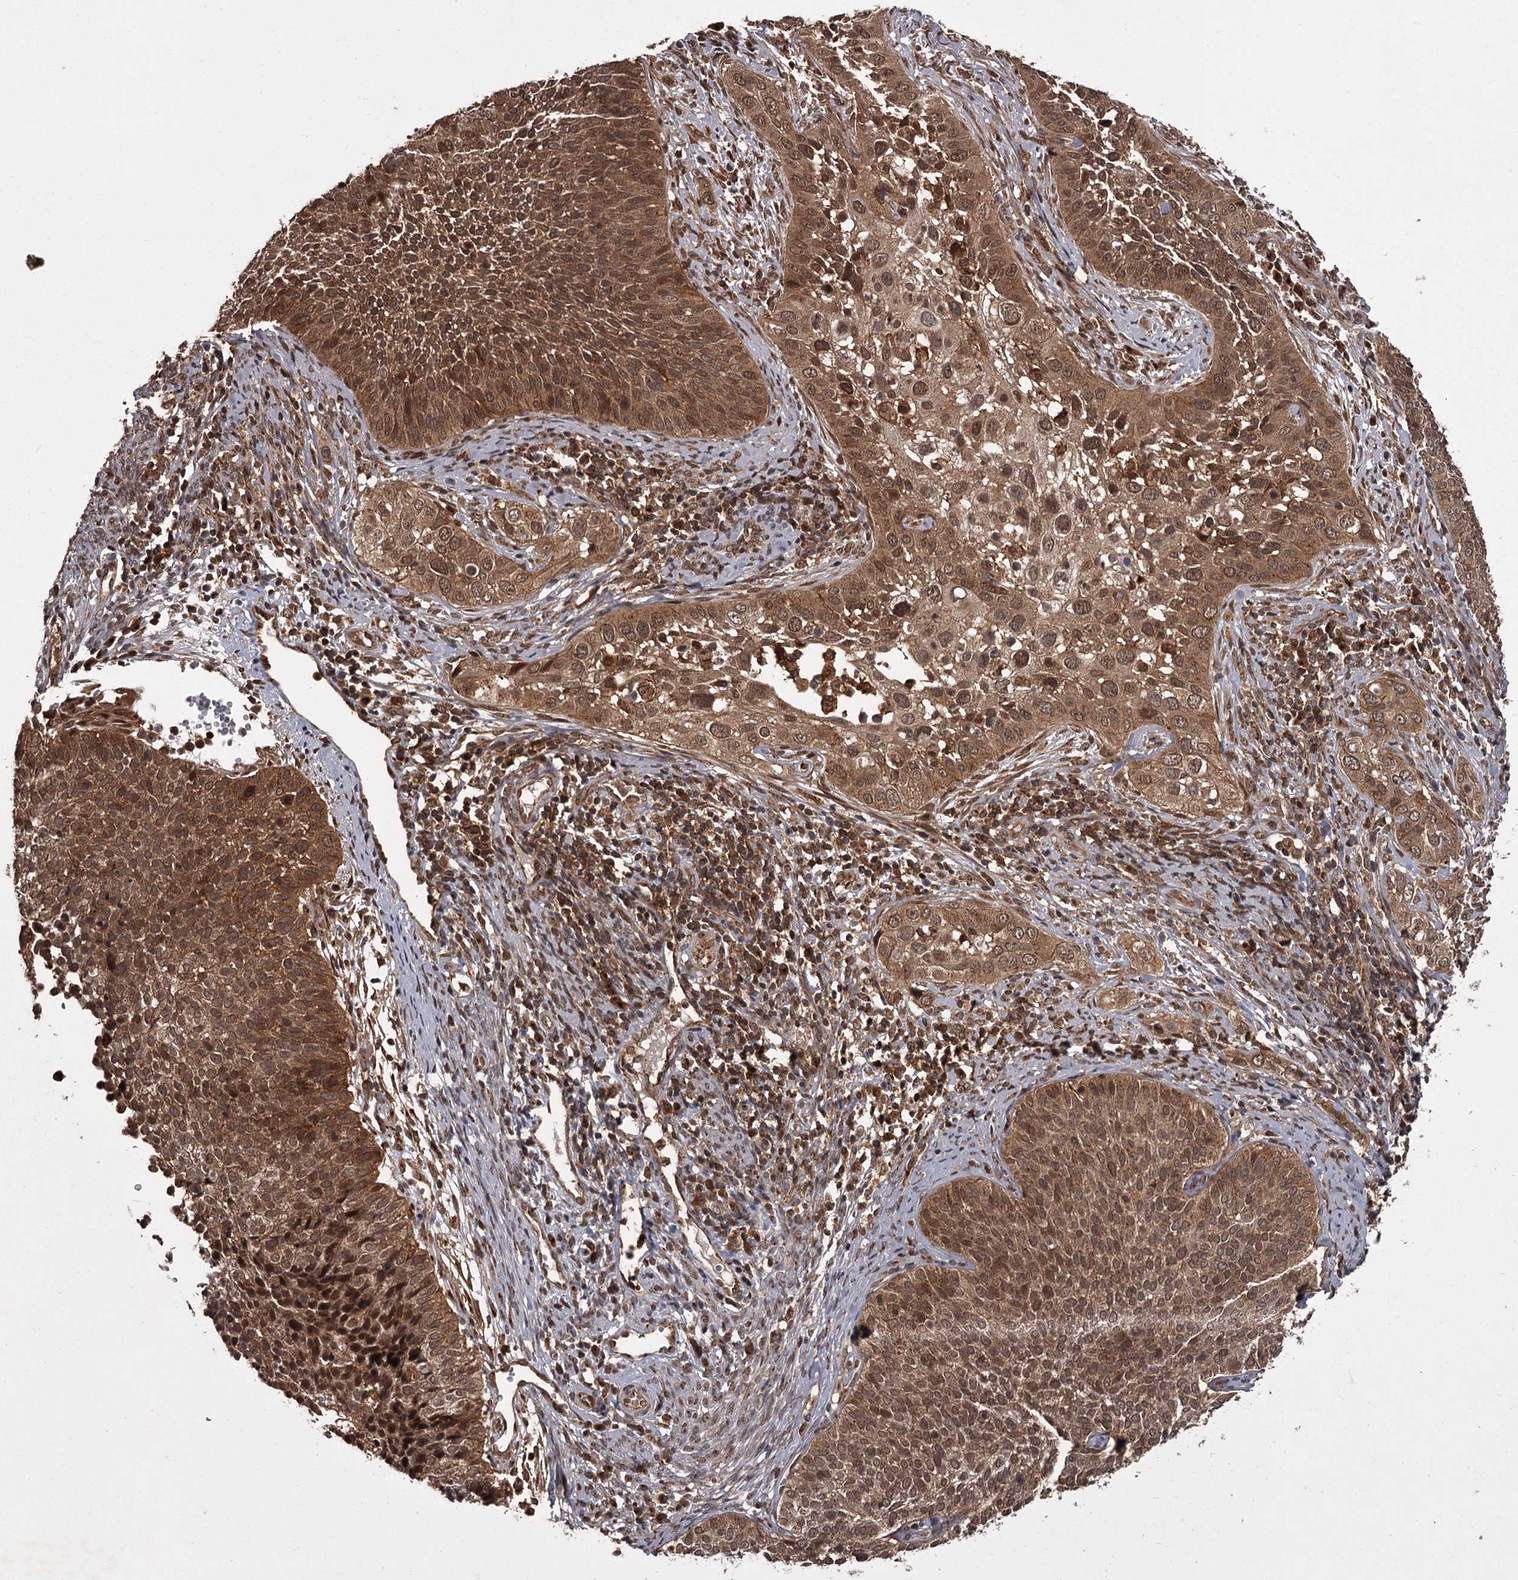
{"staining": {"intensity": "moderate", "quantity": ">75%", "location": "cytoplasmic/membranous,nuclear"}, "tissue": "cervical cancer", "cell_type": "Tumor cells", "image_type": "cancer", "snomed": [{"axis": "morphology", "description": "Squamous cell carcinoma, NOS"}, {"axis": "topography", "description": "Cervix"}], "caption": "Immunohistochemical staining of human cervical cancer (squamous cell carcinoma) reveals moderate cytoplasmic/membranous and nuclear protein expression in approximately >75% of tumor cells.", "gene": "TBC1D23", "patient": {"sex": "female", "age": 34}}